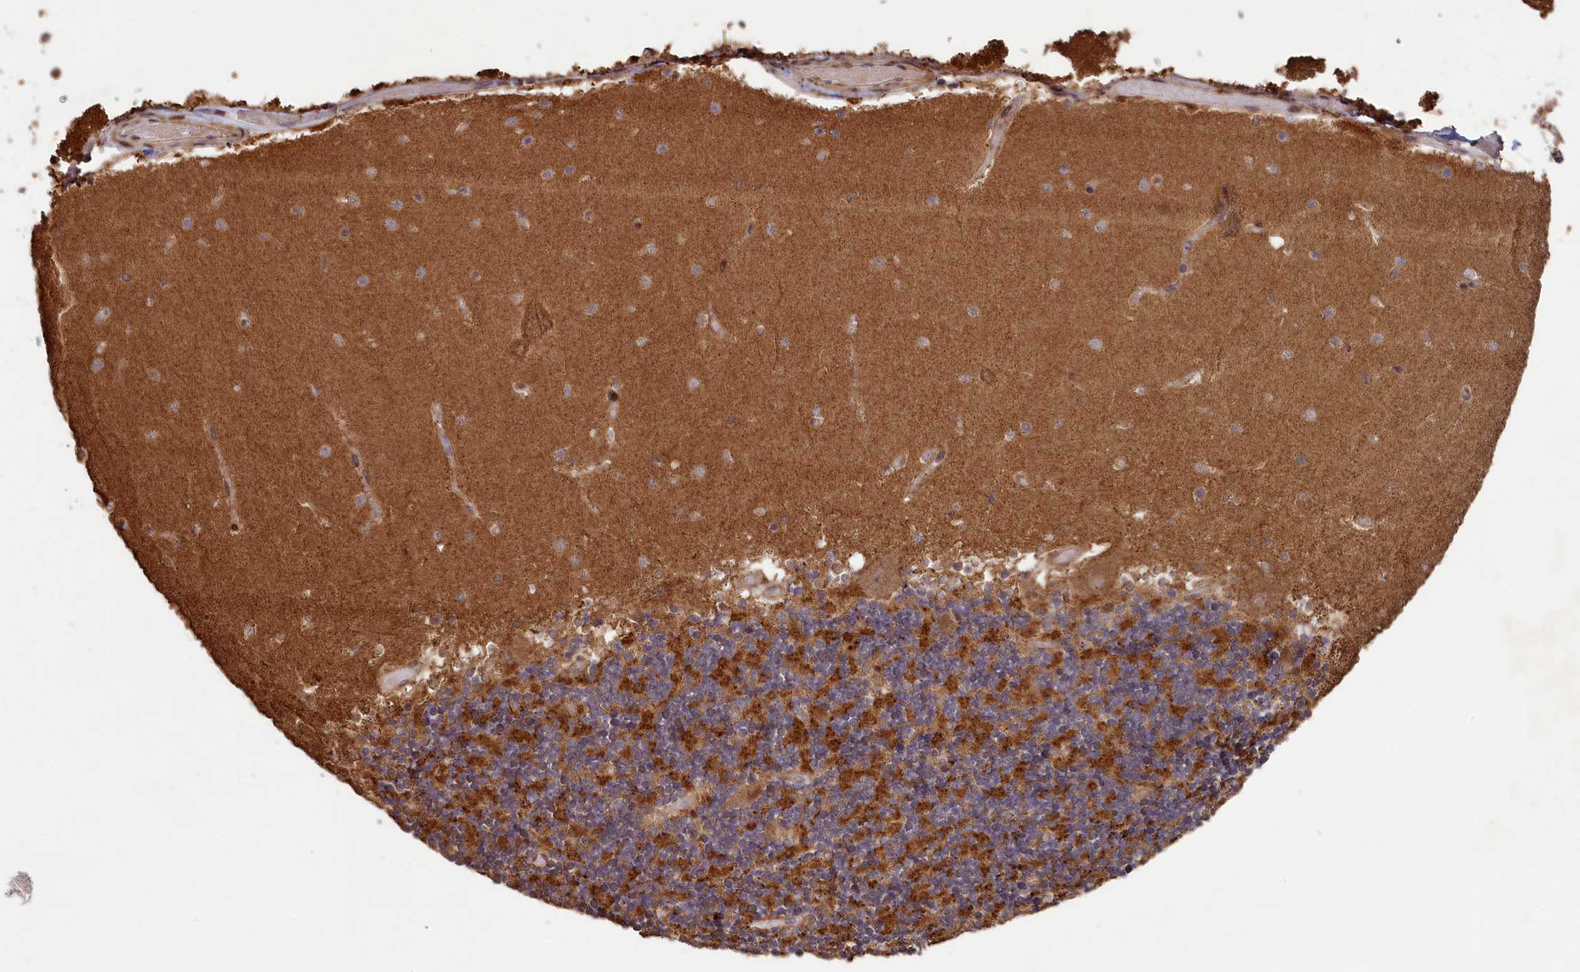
{"staining": {"intensity": "strong", "quantity": "25%-75%", "location": "cytoplasmic/membranous"}, "tissue": "cerebellum", "cell_type": "Cells in granular layer", "image_type": "normal", "snomed": [{"axis": "morphology", "description": "Normal tissue, NOS"}, {"axis": "topography", "description": "Cerebellum"}], "caption": "A brown stain labels strong cytoplasmic/membranous staining of a protein in cells in granular layer of benign human cerebellum.", "gene": "SHPRH", "patient": {"sex": "female", "age": 28}}